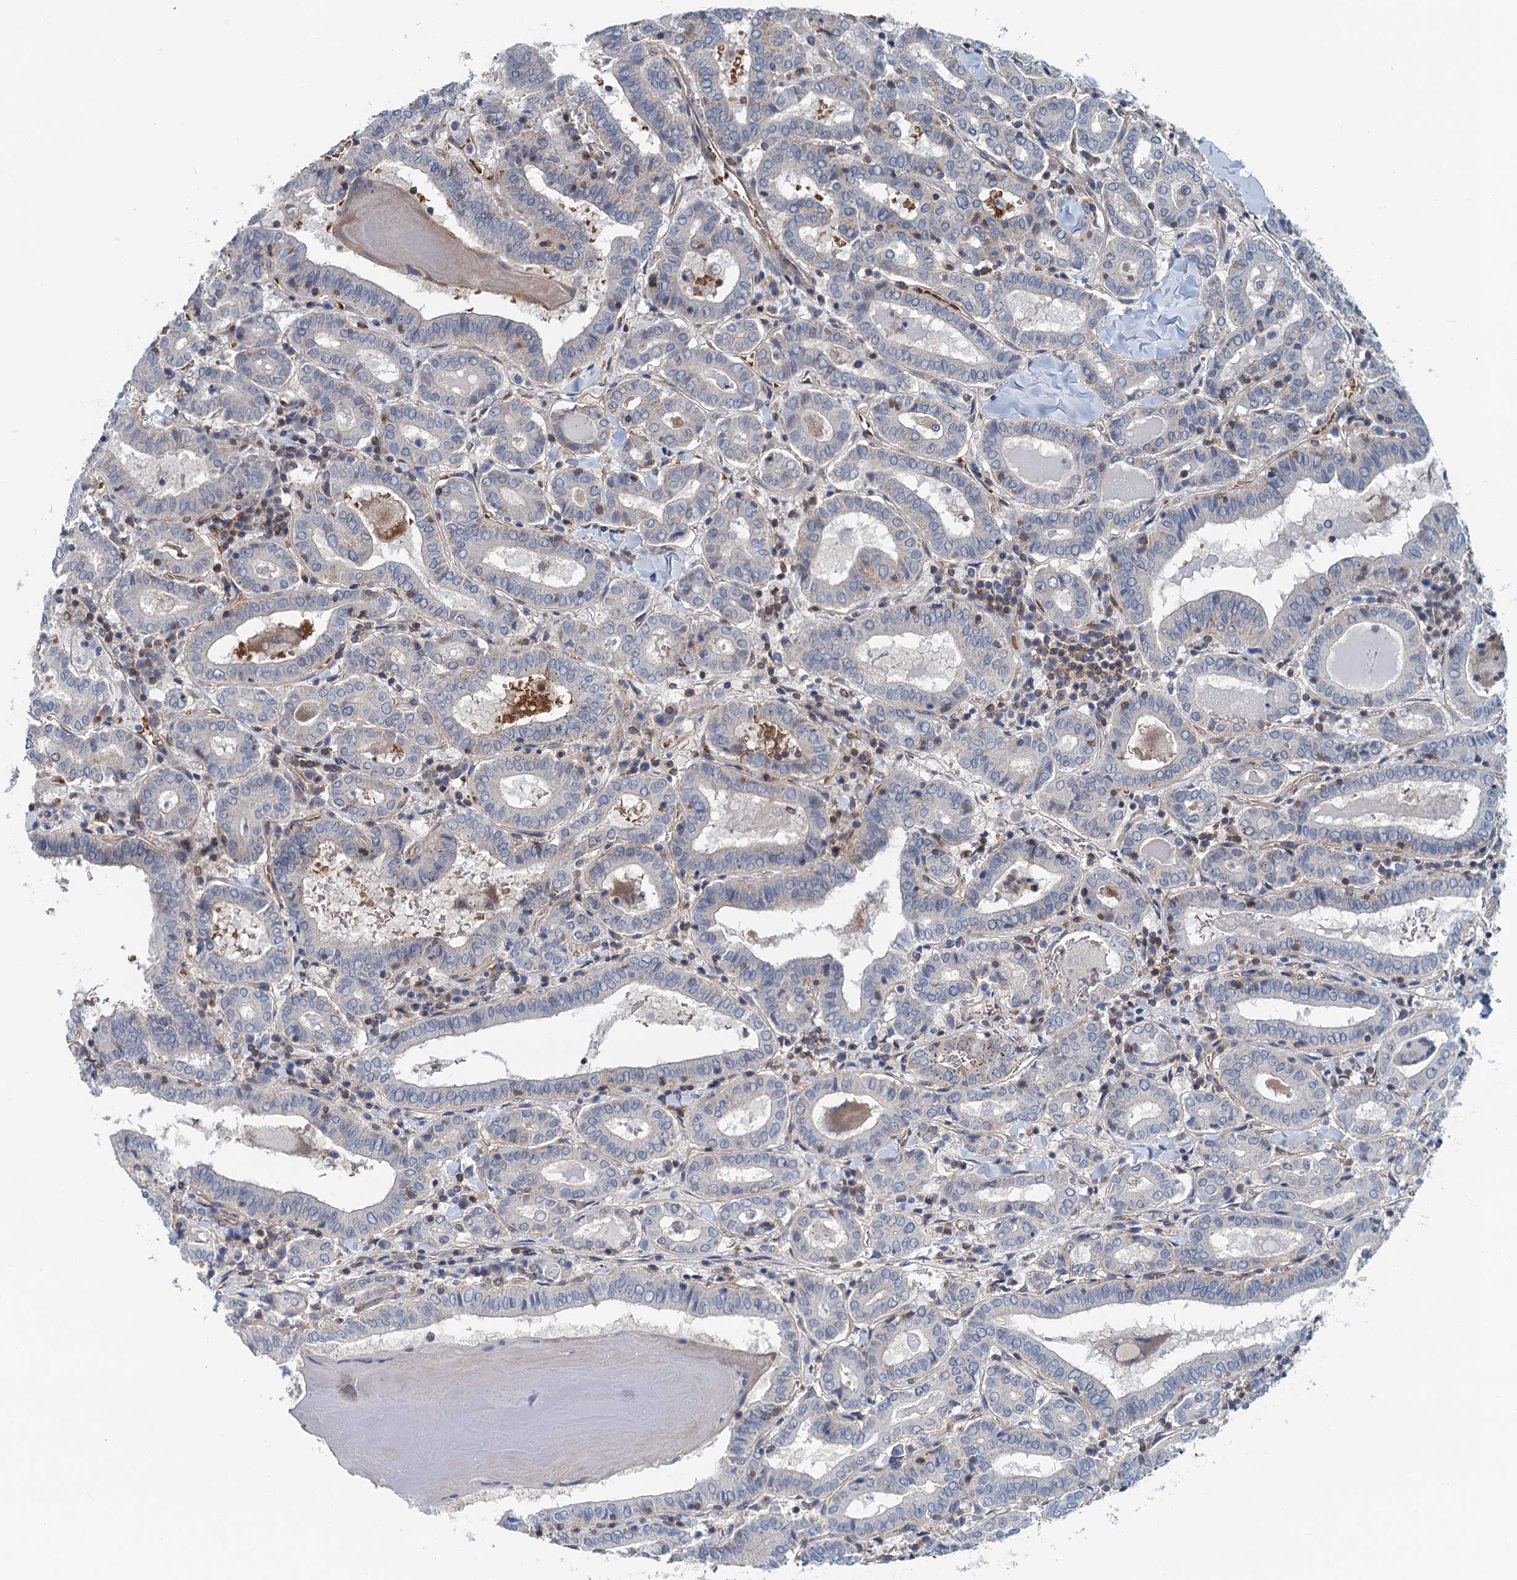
{"staining": {"intensity": "negative", "quantity": "none", "location": "none"}, "tissue": "thyroid cancer", "cell_type": "Tumor cells", "image_type": "cancer", "snomed": [{"axis": "morphology", "description": "Papillary adenocarcinoma, NOS"}, {"axis": "topography", "description": "Thyroid gland"}], "caption": "Immunohistochemical staining of human thyroid cancer demonstrates no significant positivity in tumor cells.", "gene": "ROGDI", "patient": {"sex": "female", "age": 72}}